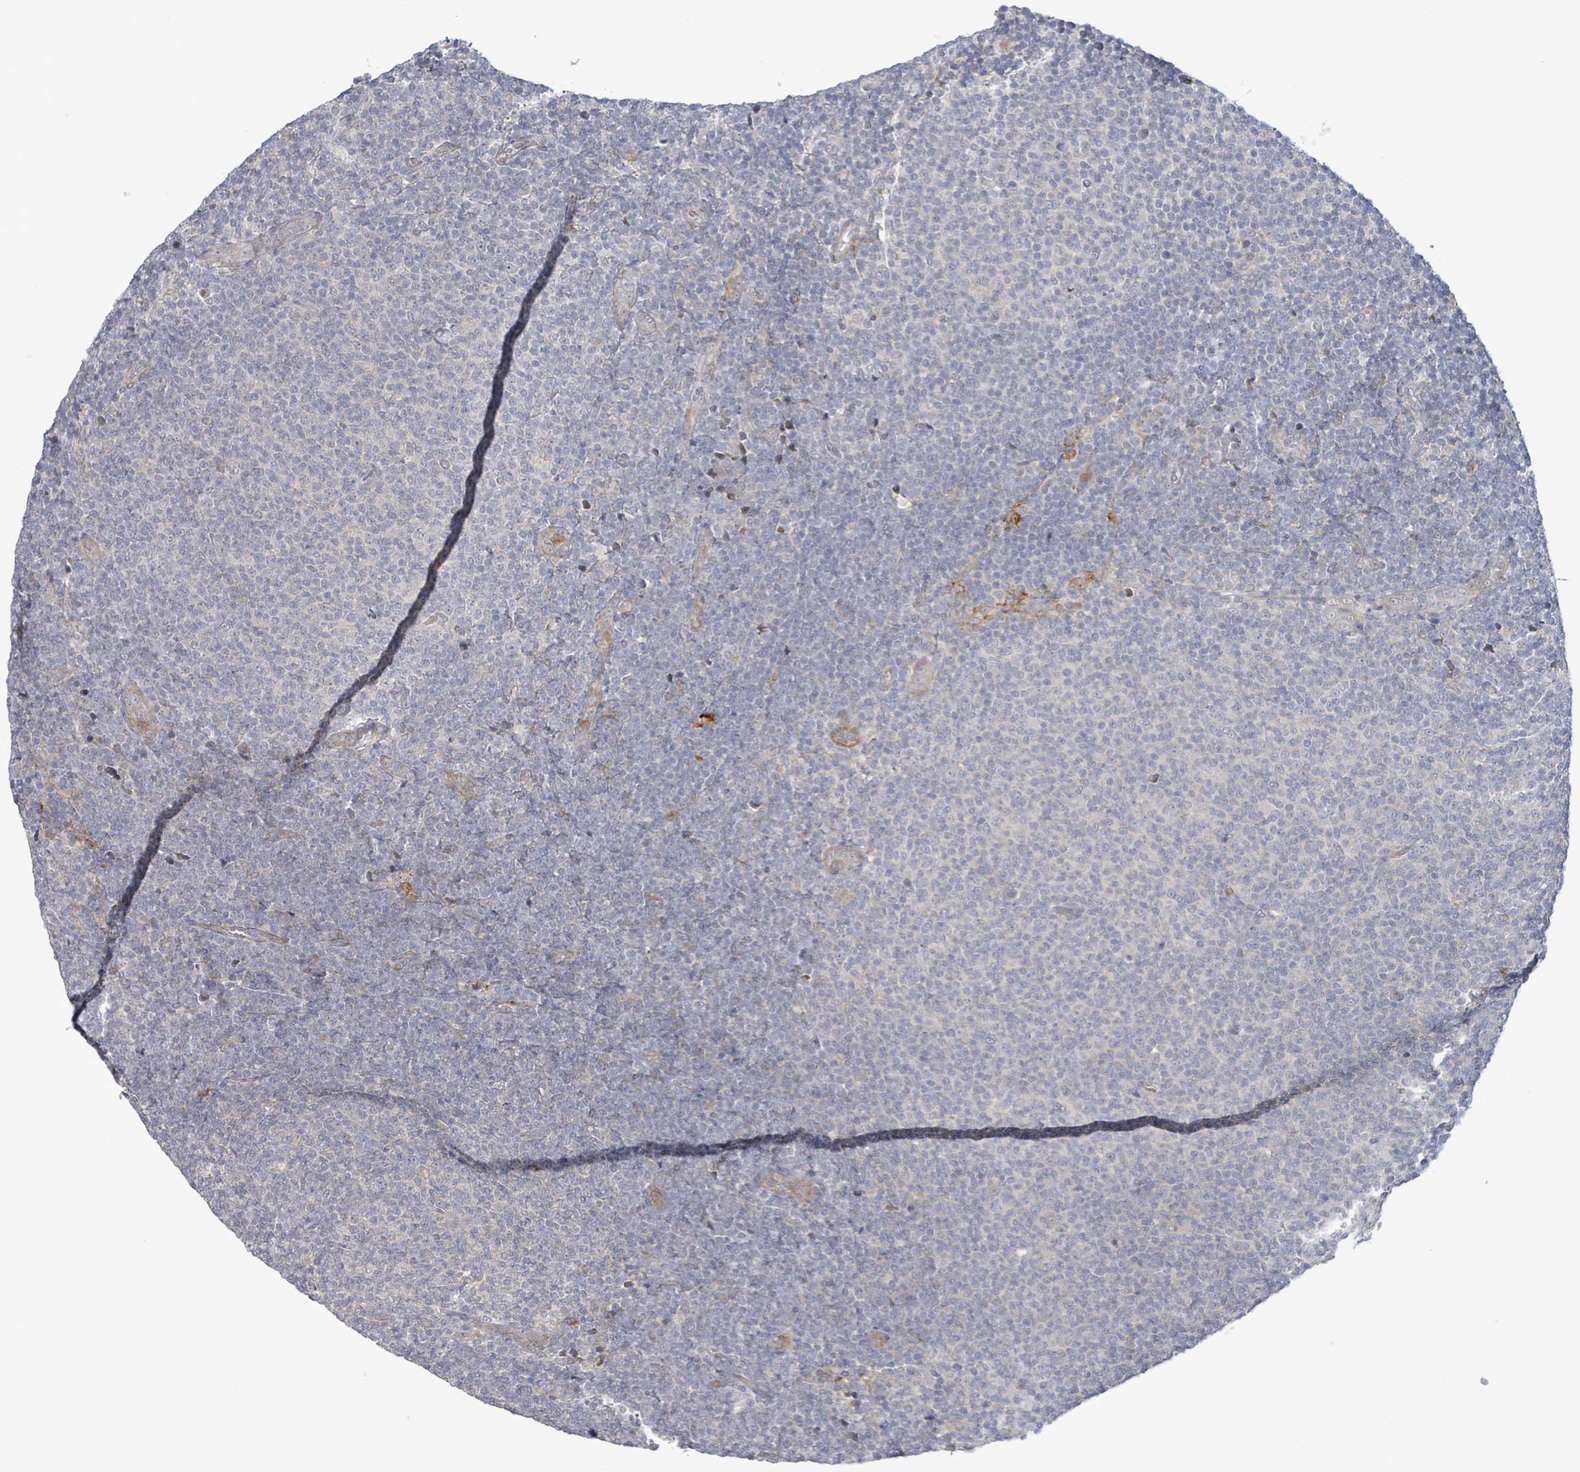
{"staining": {"intensity": "negative", "quantity": "none", "location": "none"}, "tissue": "lymphoma", "cell_type": "Tumor cells", "image_type": "cancer", "snomed": [{"axis": "morphology", "description": "Malignant lymphoma, non-Hodgkin's type, Low grade"}, {"axis": "topography", "description": "Lymph node"}], "caption": "A high-resolution photomicrograph shows immunohistochemistry staining of low-grade malignant lymphoma, non-Hodgkin's type, which reveals no significant expression in tumor cells.", "gene": "SLIT3", "patient": {"sex": "male", "age": 66}}